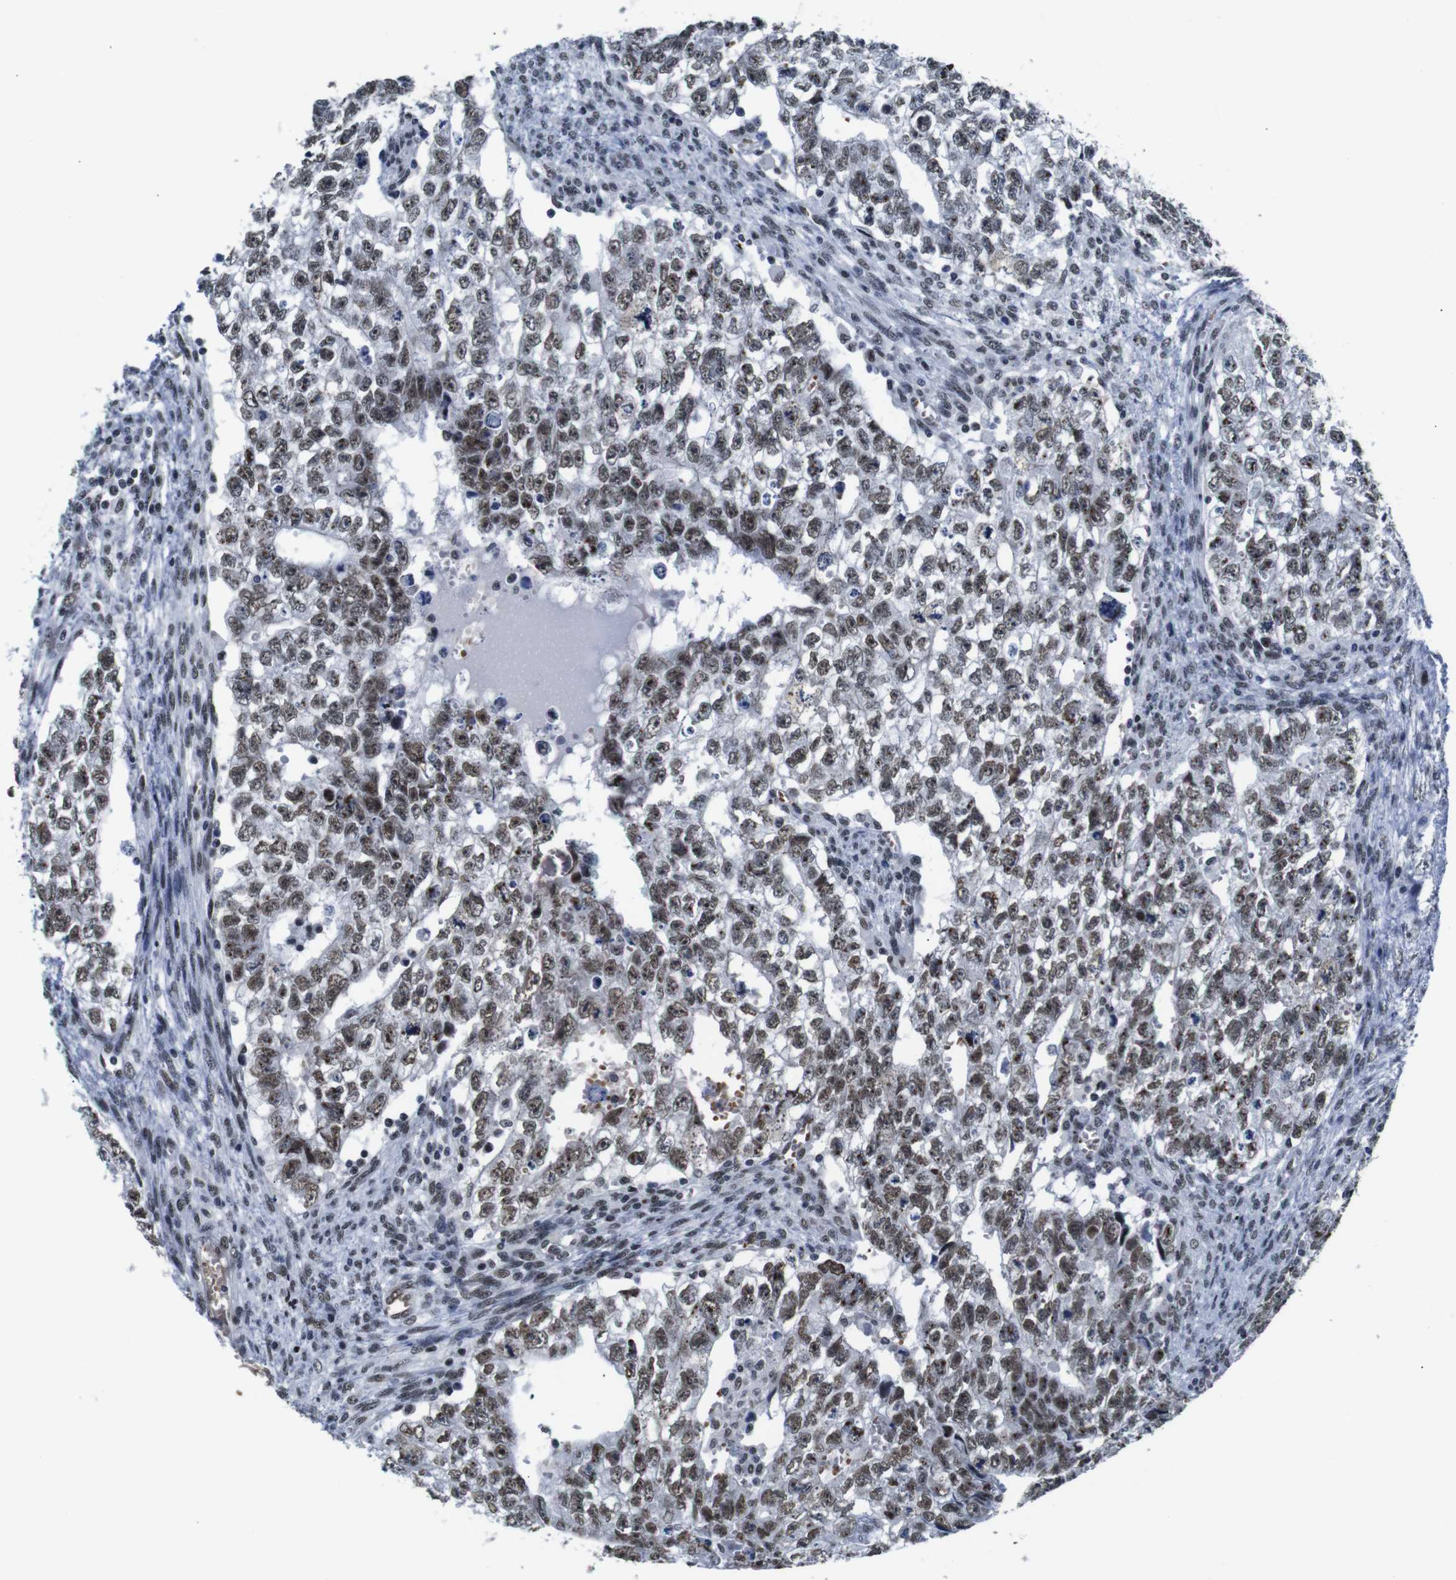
{"staining": {"intensity": "moderate", "quantity": ">75%", "location": "nuclear"}, "tissue": "testis cancer", "cell_type": "Tumor cells", "image_type": "cancer", "snomed": [{"axis": "morphology", "description": "Seminoma, NOS"}, {"axis": "morphology", "description": "Carcinoma, Embryonal, NOS"}, {"axis": "topography", "description": "Testis"}], "caption": "Approximately >75% of tumor cells in human testis cancer (seminoma) reveal moderate nuclear protein staining as visualized by brown immunohistochemical staining.", "gene": "ILDR2", "patient": {"sex": "male", "age": 38}}